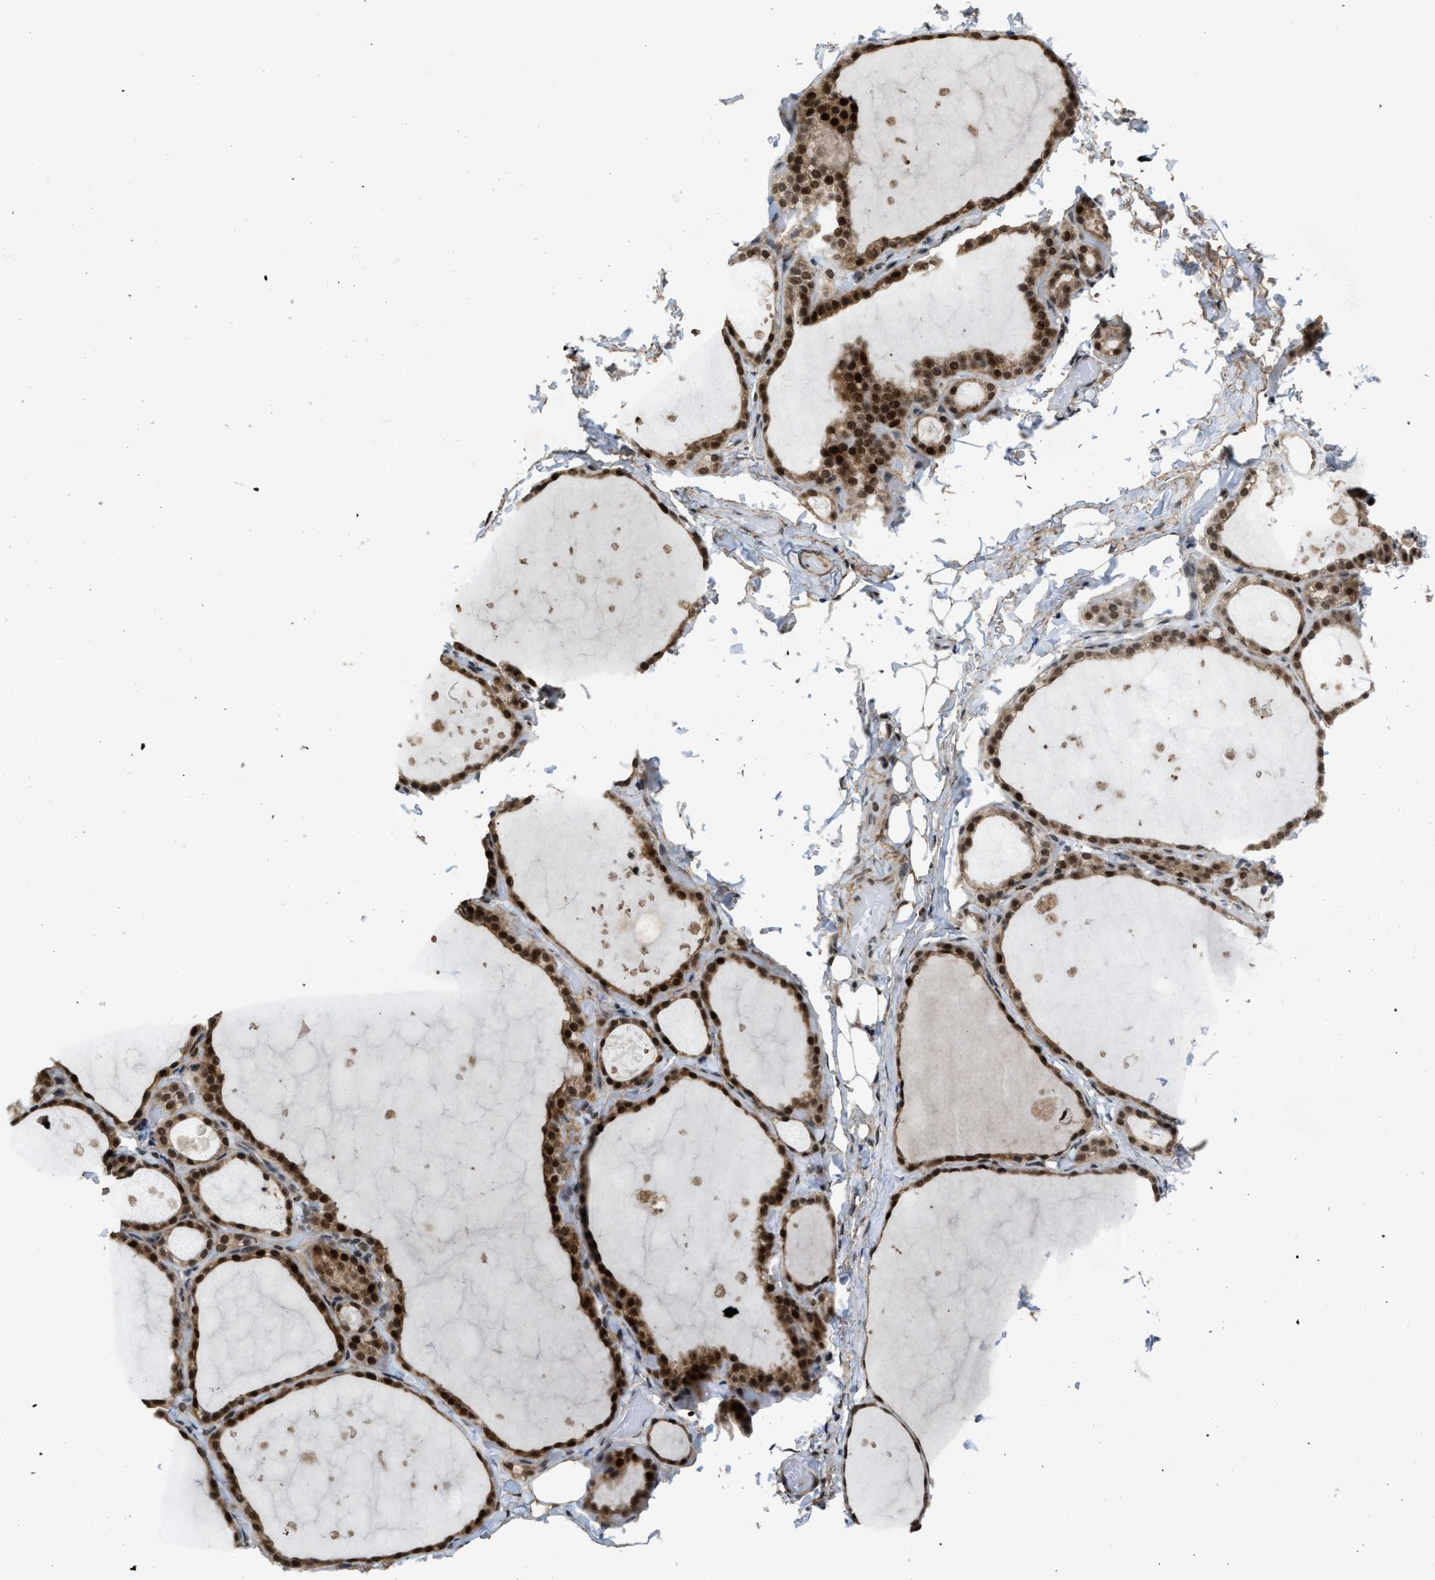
{"staining": {"intensity": "strong", "quantity": ">75%", "location": "cytoplasmic/membranous,nuclear"}, "tissue": "thyroid gland", "cell_type": "Glandular cells", "image_type": "normal", "snomed": [{"axis": "morphology", "description": "Normal tissue, NOS"}, {"axis": "topography", "description": "Thyroid gland"}], "caption": "Glandular cells exhibit strong cytoplasmic/membranous,nuclear positivity in about >75% of cells in normal thyroid gland.", "gene": "ZNF250", "patient": {"sex": "female", "age": 44}}